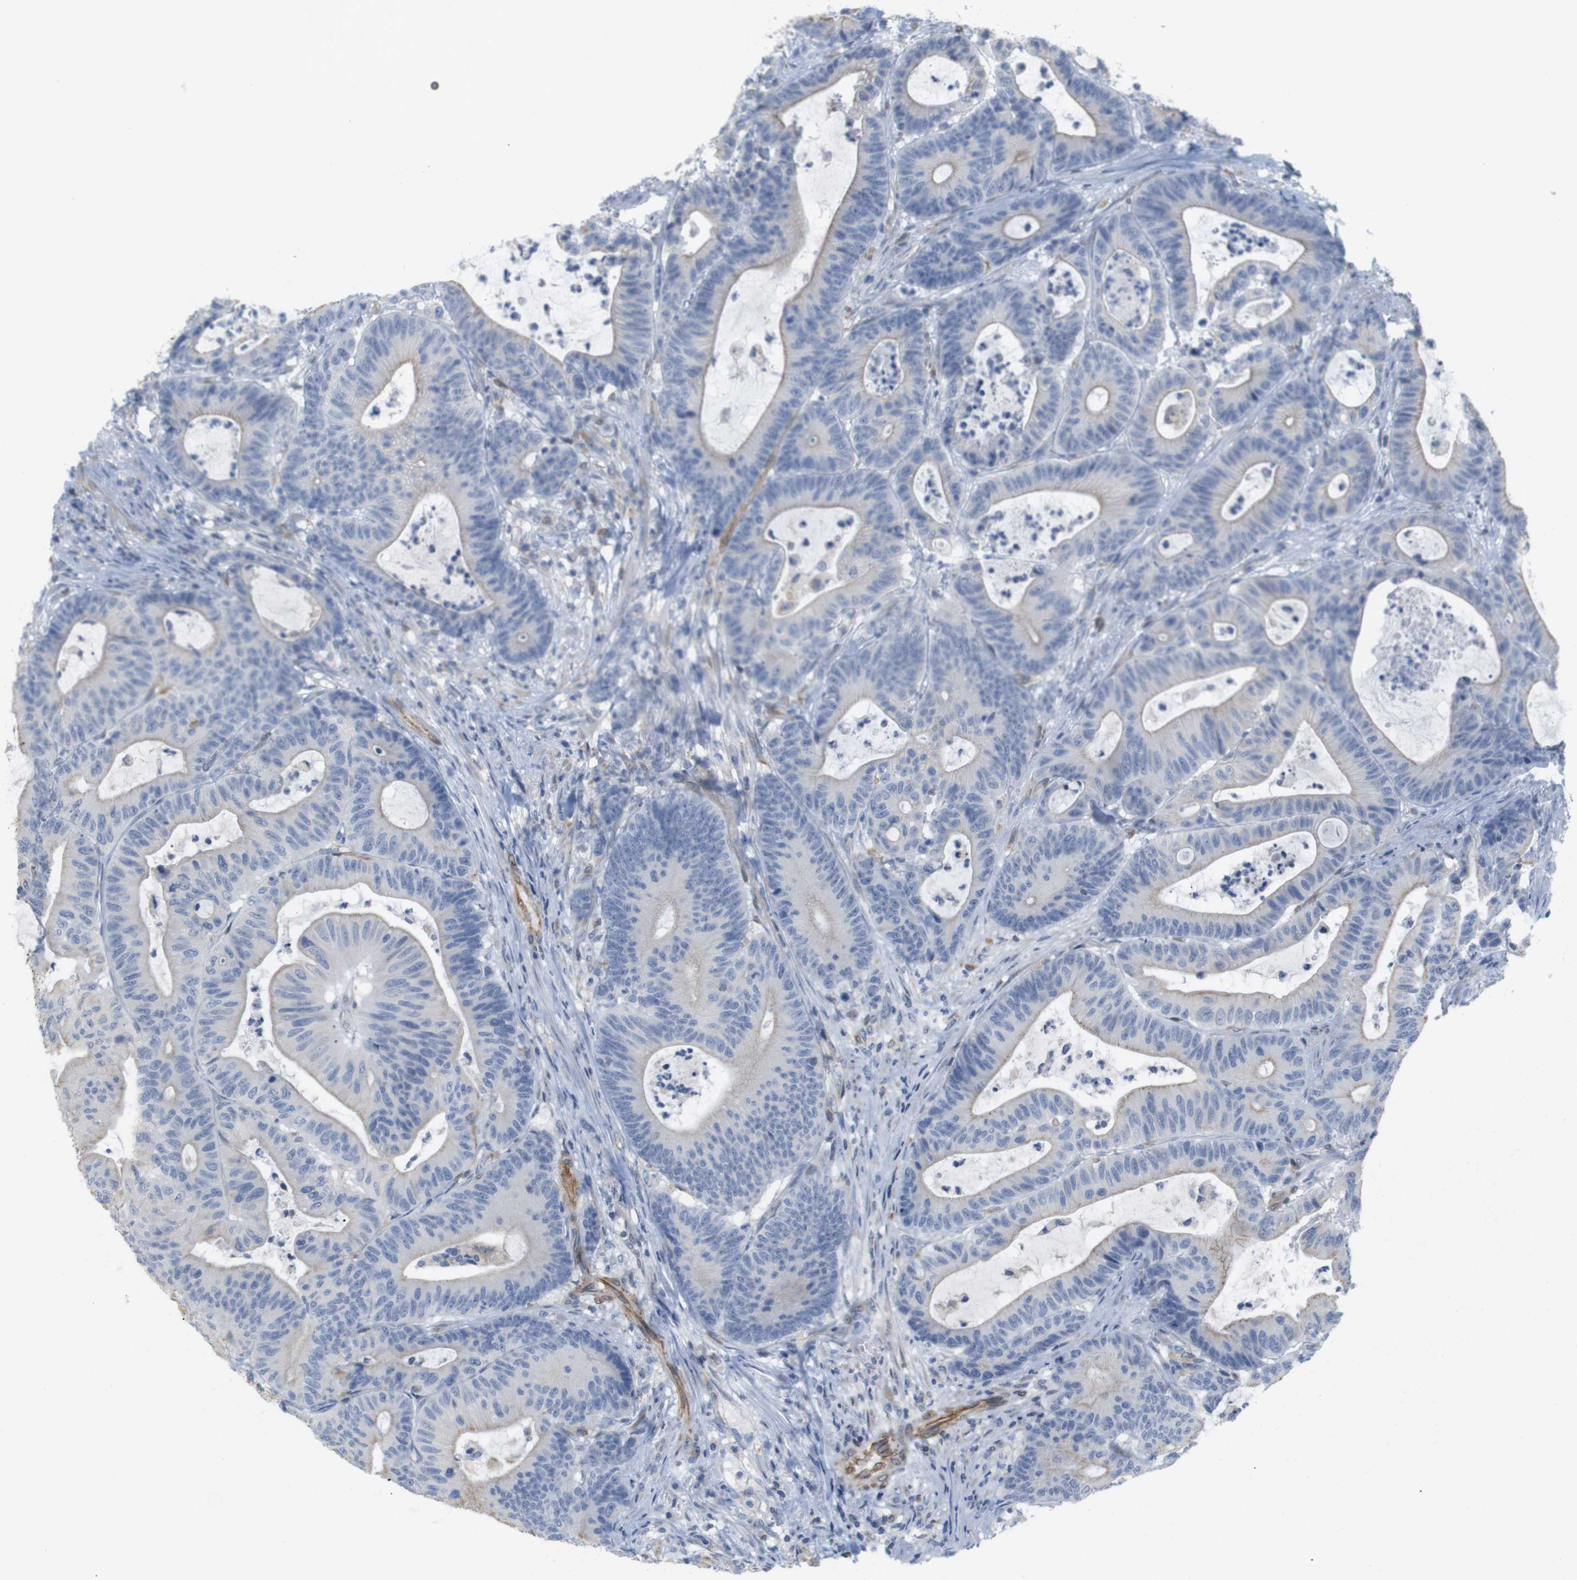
{"staining": {"intensity": "weak", "quantity": "<25%", "location": "cytoplasmic/membranous"}, "tissue": "colorectal cancer", "cell_type": "Tumor cells", "image_type": "cancer", "snomed": [{"axis": "morphology", "description": "Adenocarcinoma, NOS"}, {"axis": "topography", "description": "Colon"}], "caption": "Tumor cells show no significant protein expression in colorectal adenocarcinoma.", "gene": "ITPR1", "patient": {"sex": "female", "age": 84}}